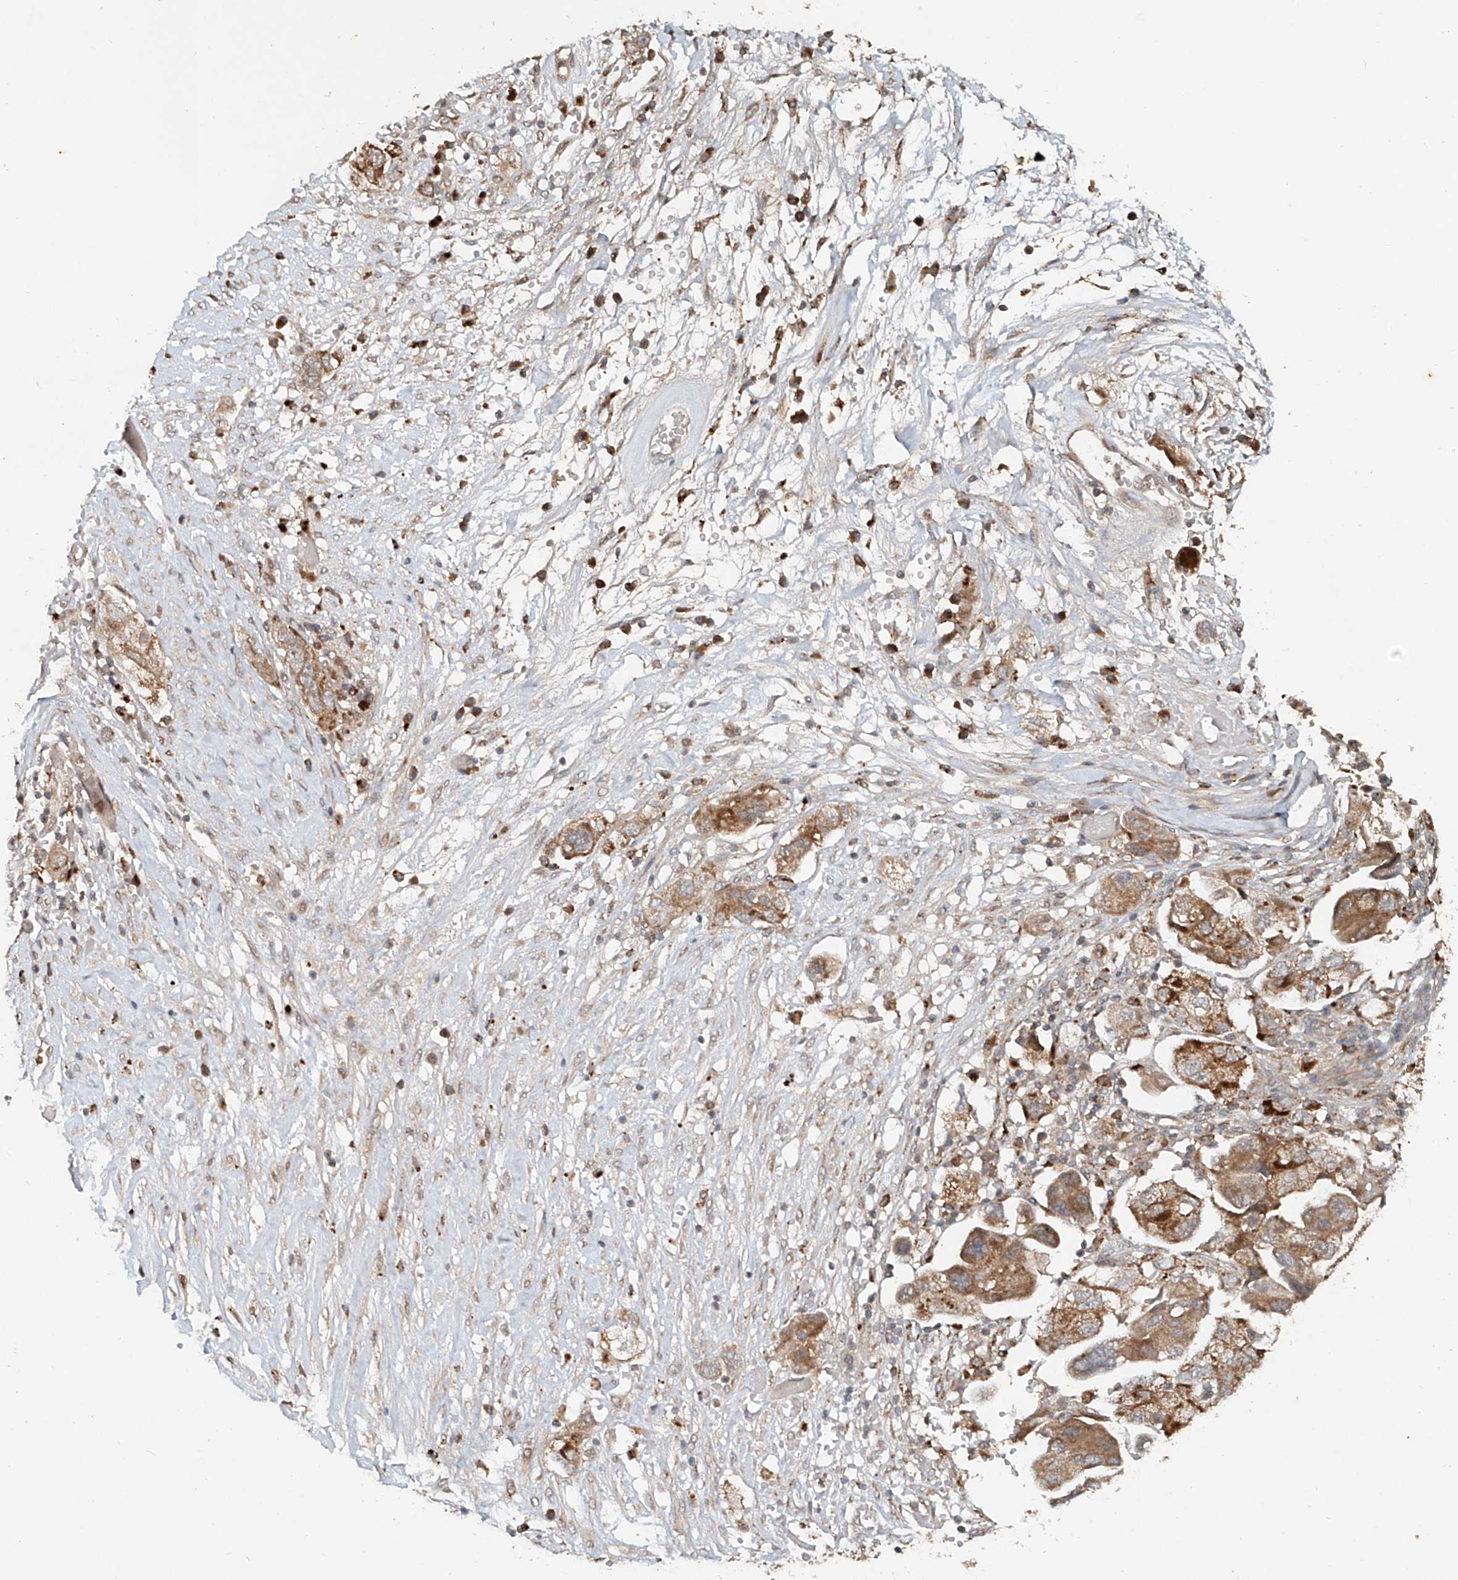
{"staining": {"intensity": "moderate", "quantity": ">75%", "location": "cytoplasmic/membranous"}, "tissue": "ovarian cancer", "cell_type": "Tumor cells", "image_type": "cancer", "snomed": [{"axis": "morphology", "description": "Carcinoma, NOS"}, {"axis": "morphology", "description": "Cystadenocarcinoma, serous, NOS"}, {"axis": "topography", "description": "Ovary"}], "caption": "Ovarian cancer stained with IHC reveals moderate cytoplasmic/membranous expression in about >75% of tumor cells.", "gene": "IER5", "patient": {"sex": "female", "age": 69}}